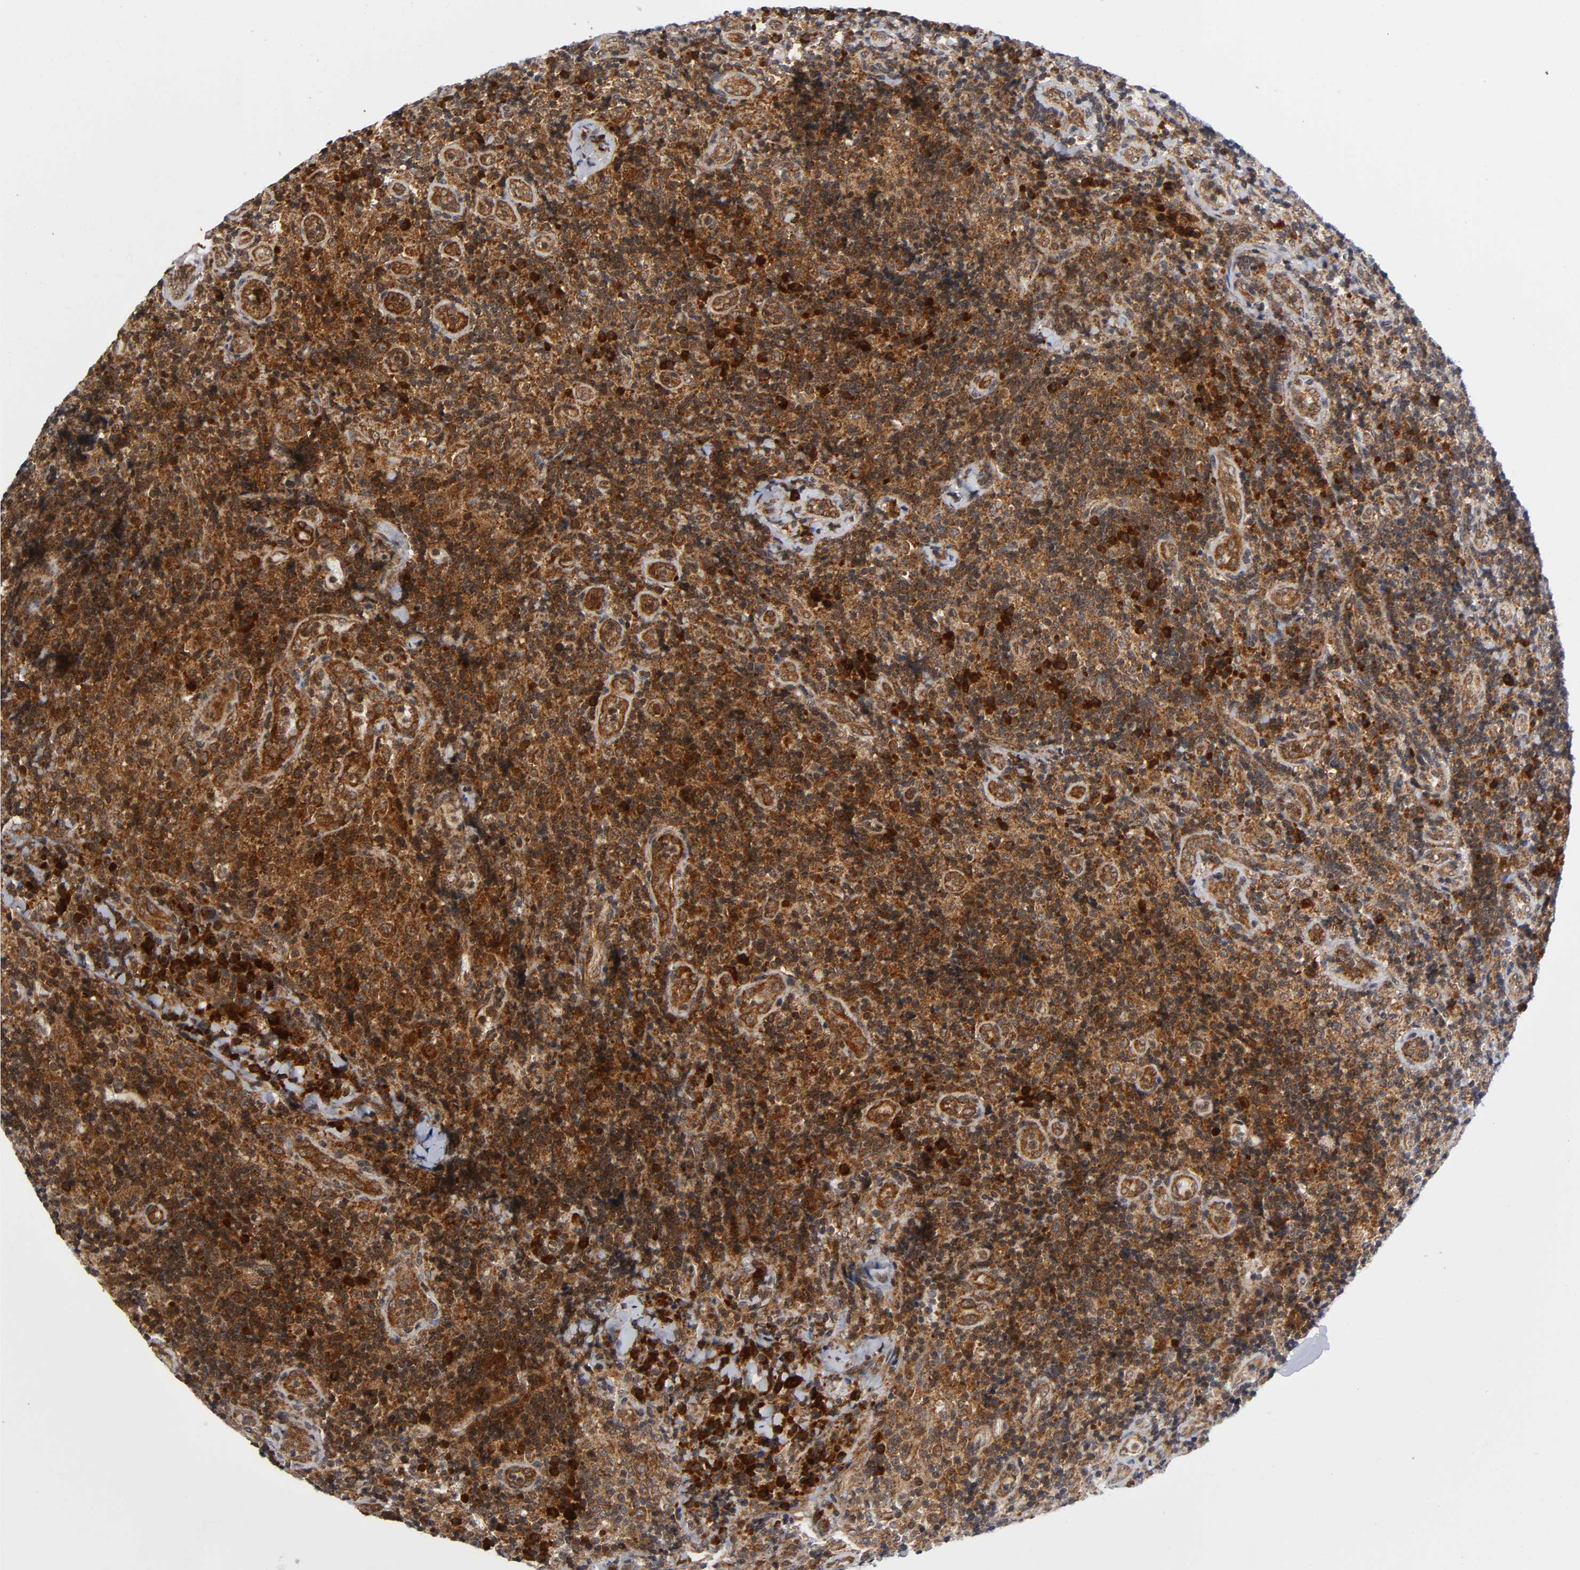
{"staining": {"intensity": "strong", "quantity": ">75%", "location": "cytoplasmic/membranous"}, "tissue": "lymph node", "cell_type": "Germinal center cells", "image_type": "normal", "snomed": [{"axis": "morphology", "description": "Normal tissue, NOS"}, {"axis": "morphology", "description": "Inflammation, NOS"}, {"axis": "topography", "description": "Lymph node"}], "caption": "Lymph node stained with DAB IHC shows high levels of strong cytoplasmic/membranous staining in about >75% of germinal center cells.", "gene": "EIF5", "patient": {"sex": "male", "age": 46}}